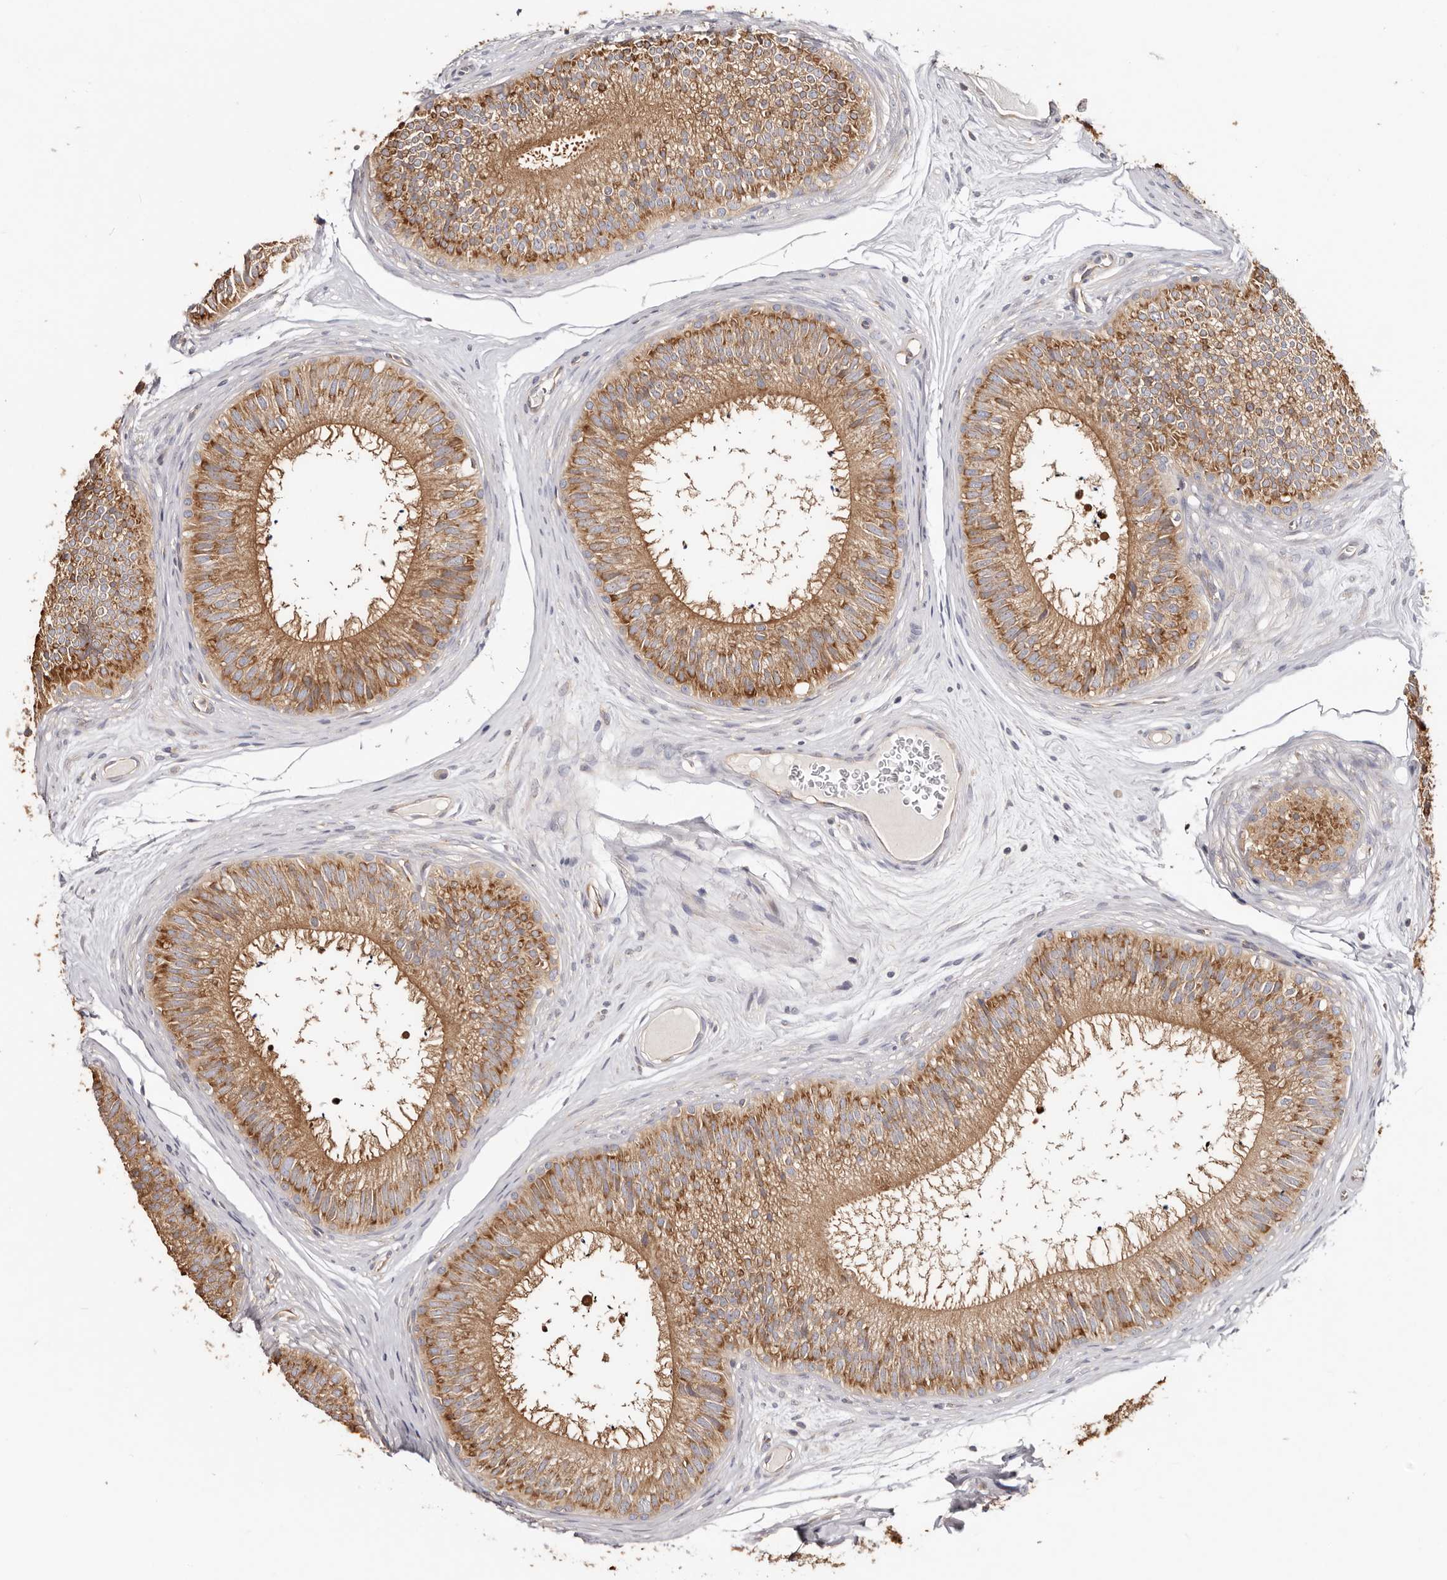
{"staining": {"intensity": "strong", "quantity": ">75%", "location": "cytoplasmic/membranous"}, "tissue": "epididymis", "cell_type": "Glandular cells", "image_type": "normal", "snomed": [{"axis": "morphology", "description": "Normal tissue, NOS"}, {"axis": "topography", "description": "Epididymis"}], "caption": "Epididymis stained for a protein reveals strong cytoplasmic/membranous positivity in glandular cells. (IHC, brightfield microscopy, high magnification).", "gene": "EPRS1", "patient": {"sex": "male", "age": 29}}